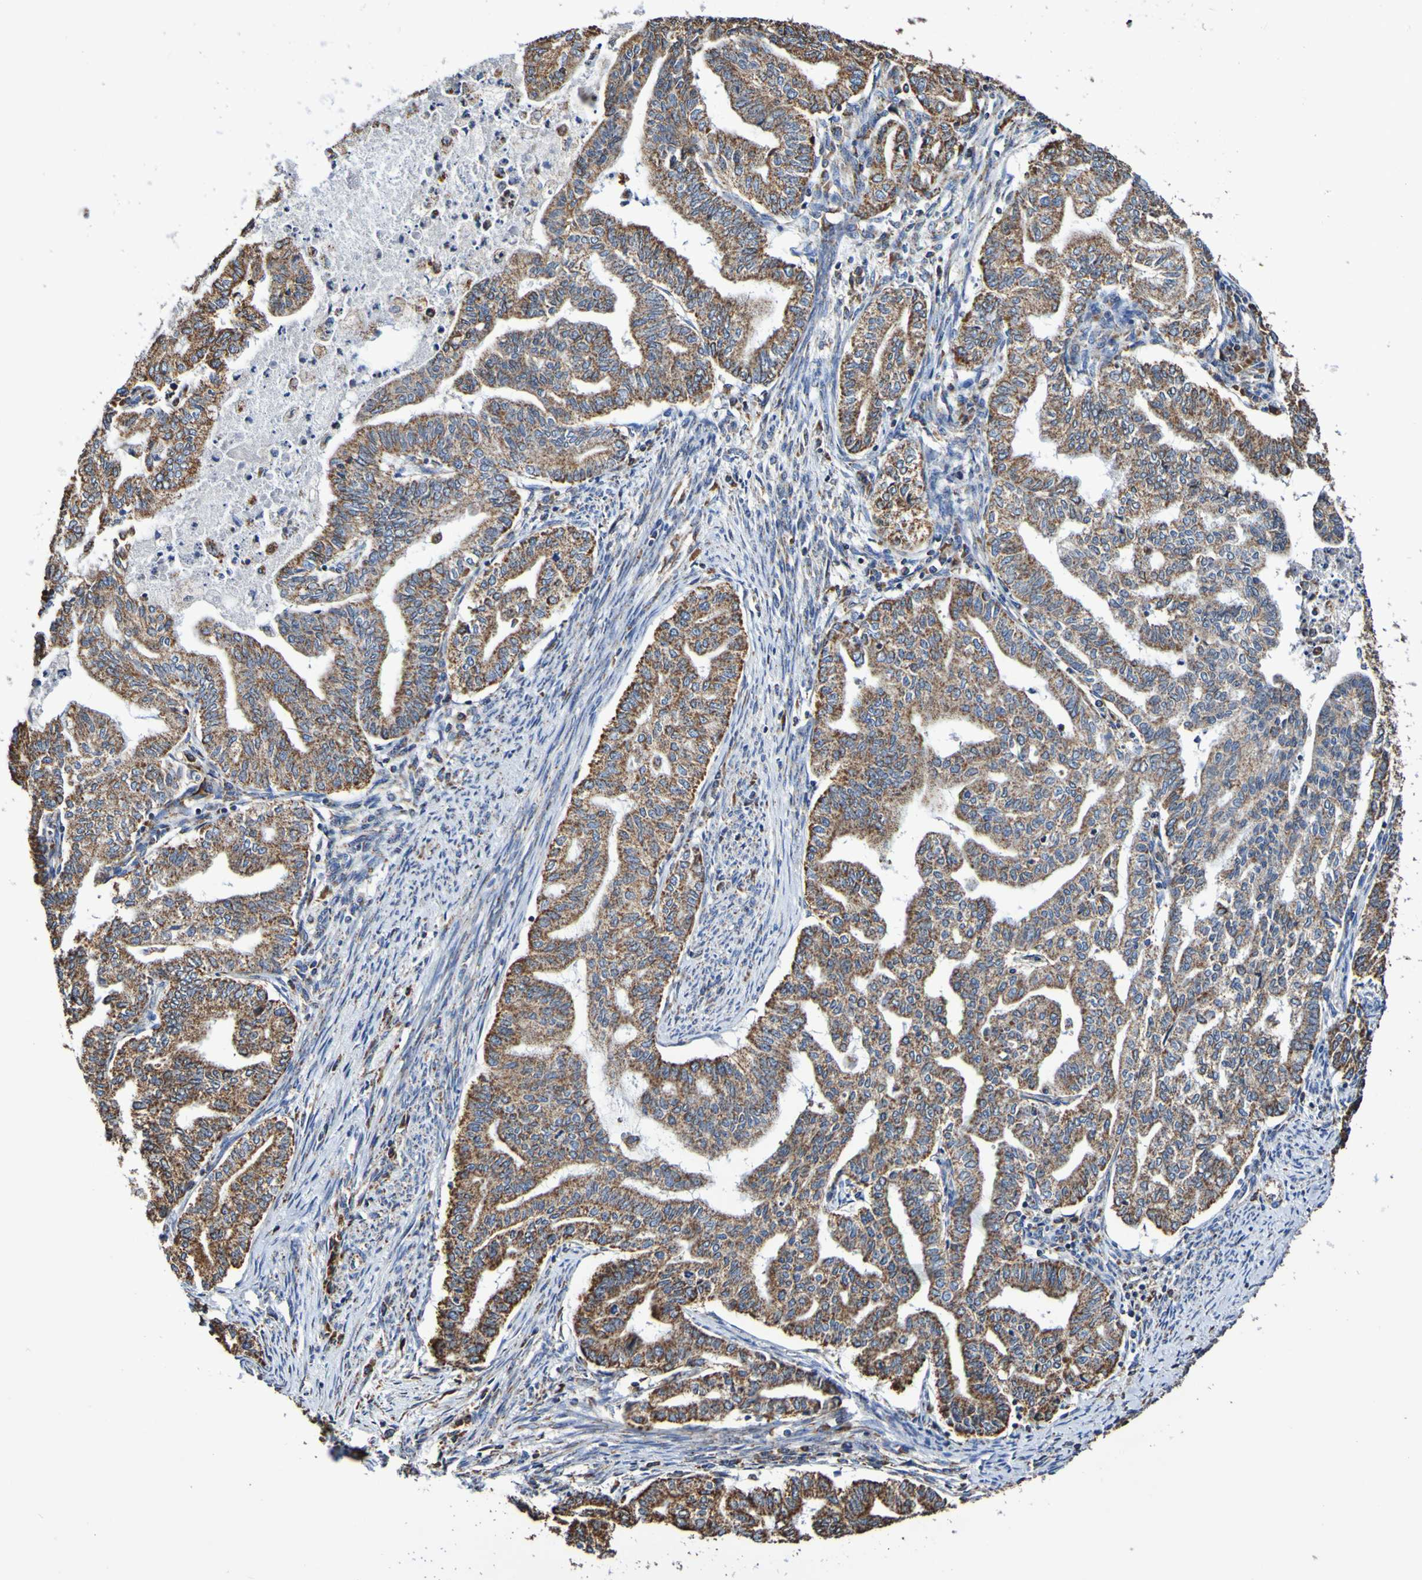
{"staining": {"intensity": "moderate", "quantity": ">75%", "location": "cytoplasmic/membranous"}, "tissue": "endometrial cancer", "cell_type": "Tumor cells", "image_type": "cancer", "snomed": [{"axis": "morphology", "description": "Adenocarcinoma, NOS"}, {"axis": "topography", "description": "Endometrium"}], "caption": "Adenocarcinoma (endometrial) stained for a protein displays moderate cytoplasmic/membranous positivity in tumor cells.", "gene": "IL18R1", "patient": {"sex": "female", "age": 79}}